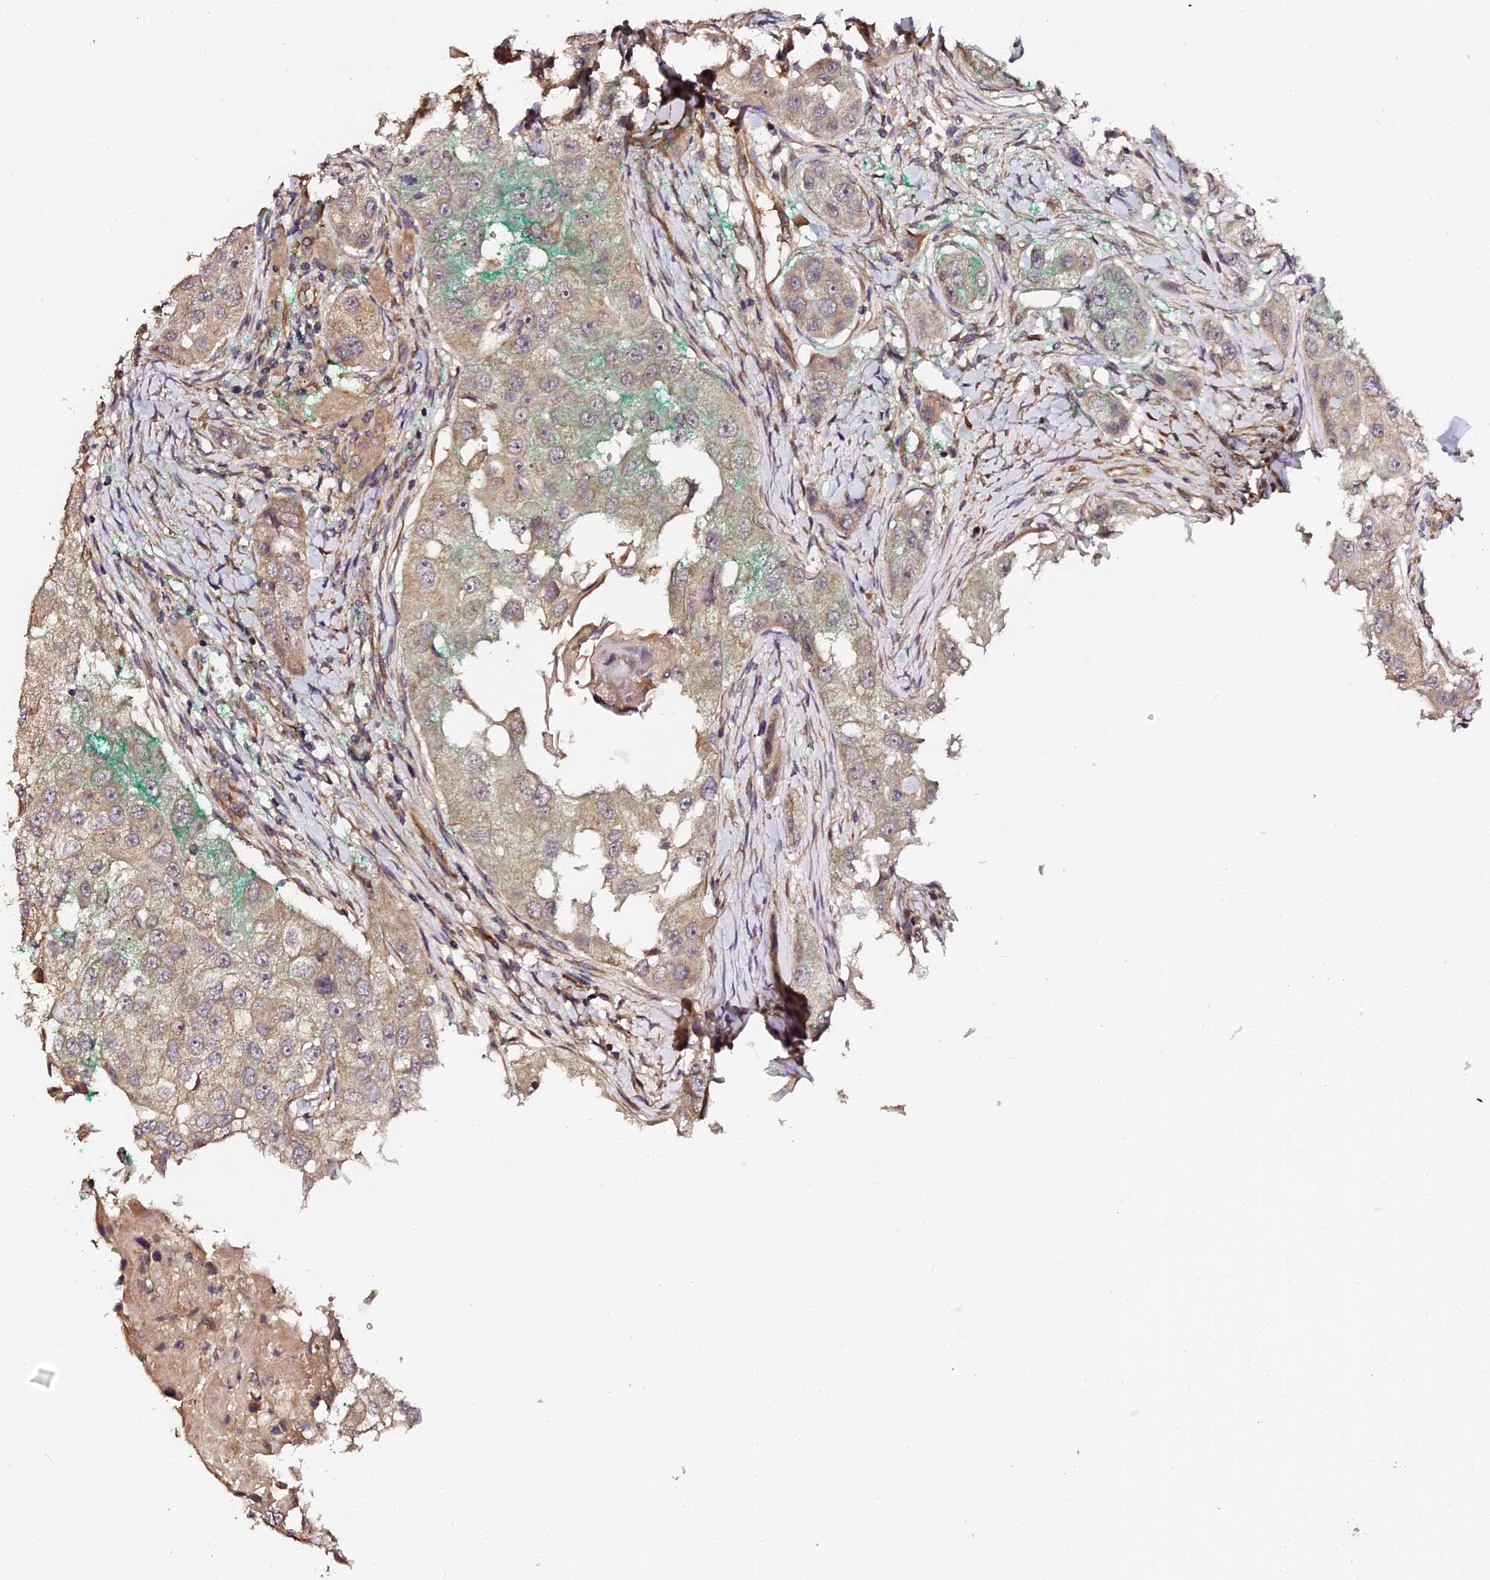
{"staining": {"intensity": "weak", "quantity": ">75%", "location": "cytoplasmic/membranous"}, "tissue": "head and neck cancer", "cell_type": "Tumor cells", "image_type": "cancer", "snomed": [{"axis": "morphology", "description": "Normal tissue, NOS"}, {"axis": "morphology", "description": "Squamous cell carcinoma, NOS"}, {"axis": "topography", "description": "Skeletal muscle"}, {"axis": "topography", "description": "Head-Neck"}], "caption": "Weak cytoplasmic/membranous protein positivity is appreciated in about >75% of tumor cells in head and neck cancer (squamous cell carcinoma). (DAB = brown stain, brightfield microscopy at high magnification).", "gene": "TDO2", "patient": {"sex": "male", "age": 51}}